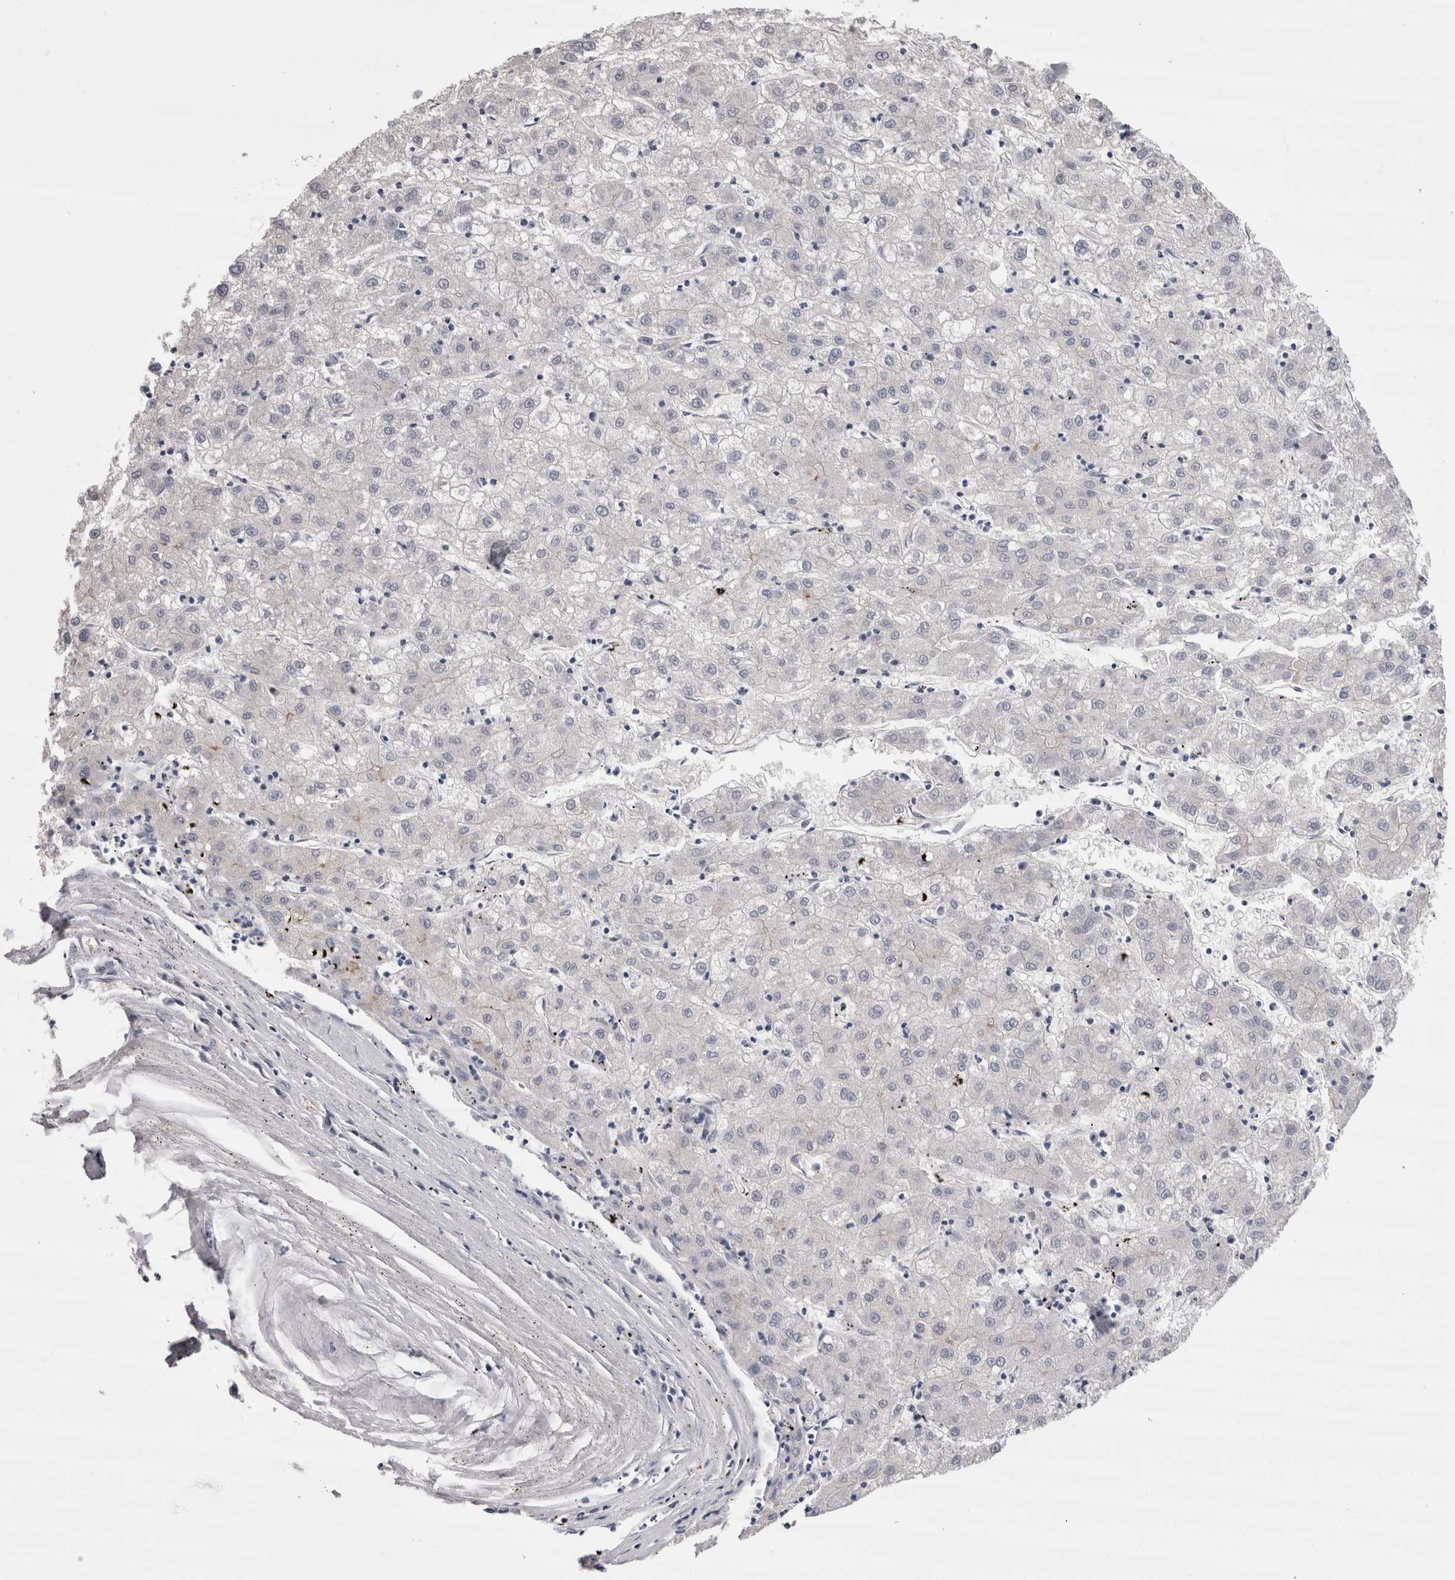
{"staining": {"intensity": "negative", "quantity": "none", "location": "none"}, "tissue": "liver cancer", "cell_type": "Tumor cells", "image_type": "cancer", "snomed": [{"axis": "morphology", "description": "Carcinoma, Hepatocellular, NOS"}, {"axis": "topography", "description": "Liver"}], "caption": "An IHC histopathology image of liver hepatocellular carcinoma is shown. There is no staining in tumor cells of liver hepatocellular carcinoma. Nuclei are stained in blue.", "gene": "CDHR5", "patient": {"sex": "male", "age": 72}}